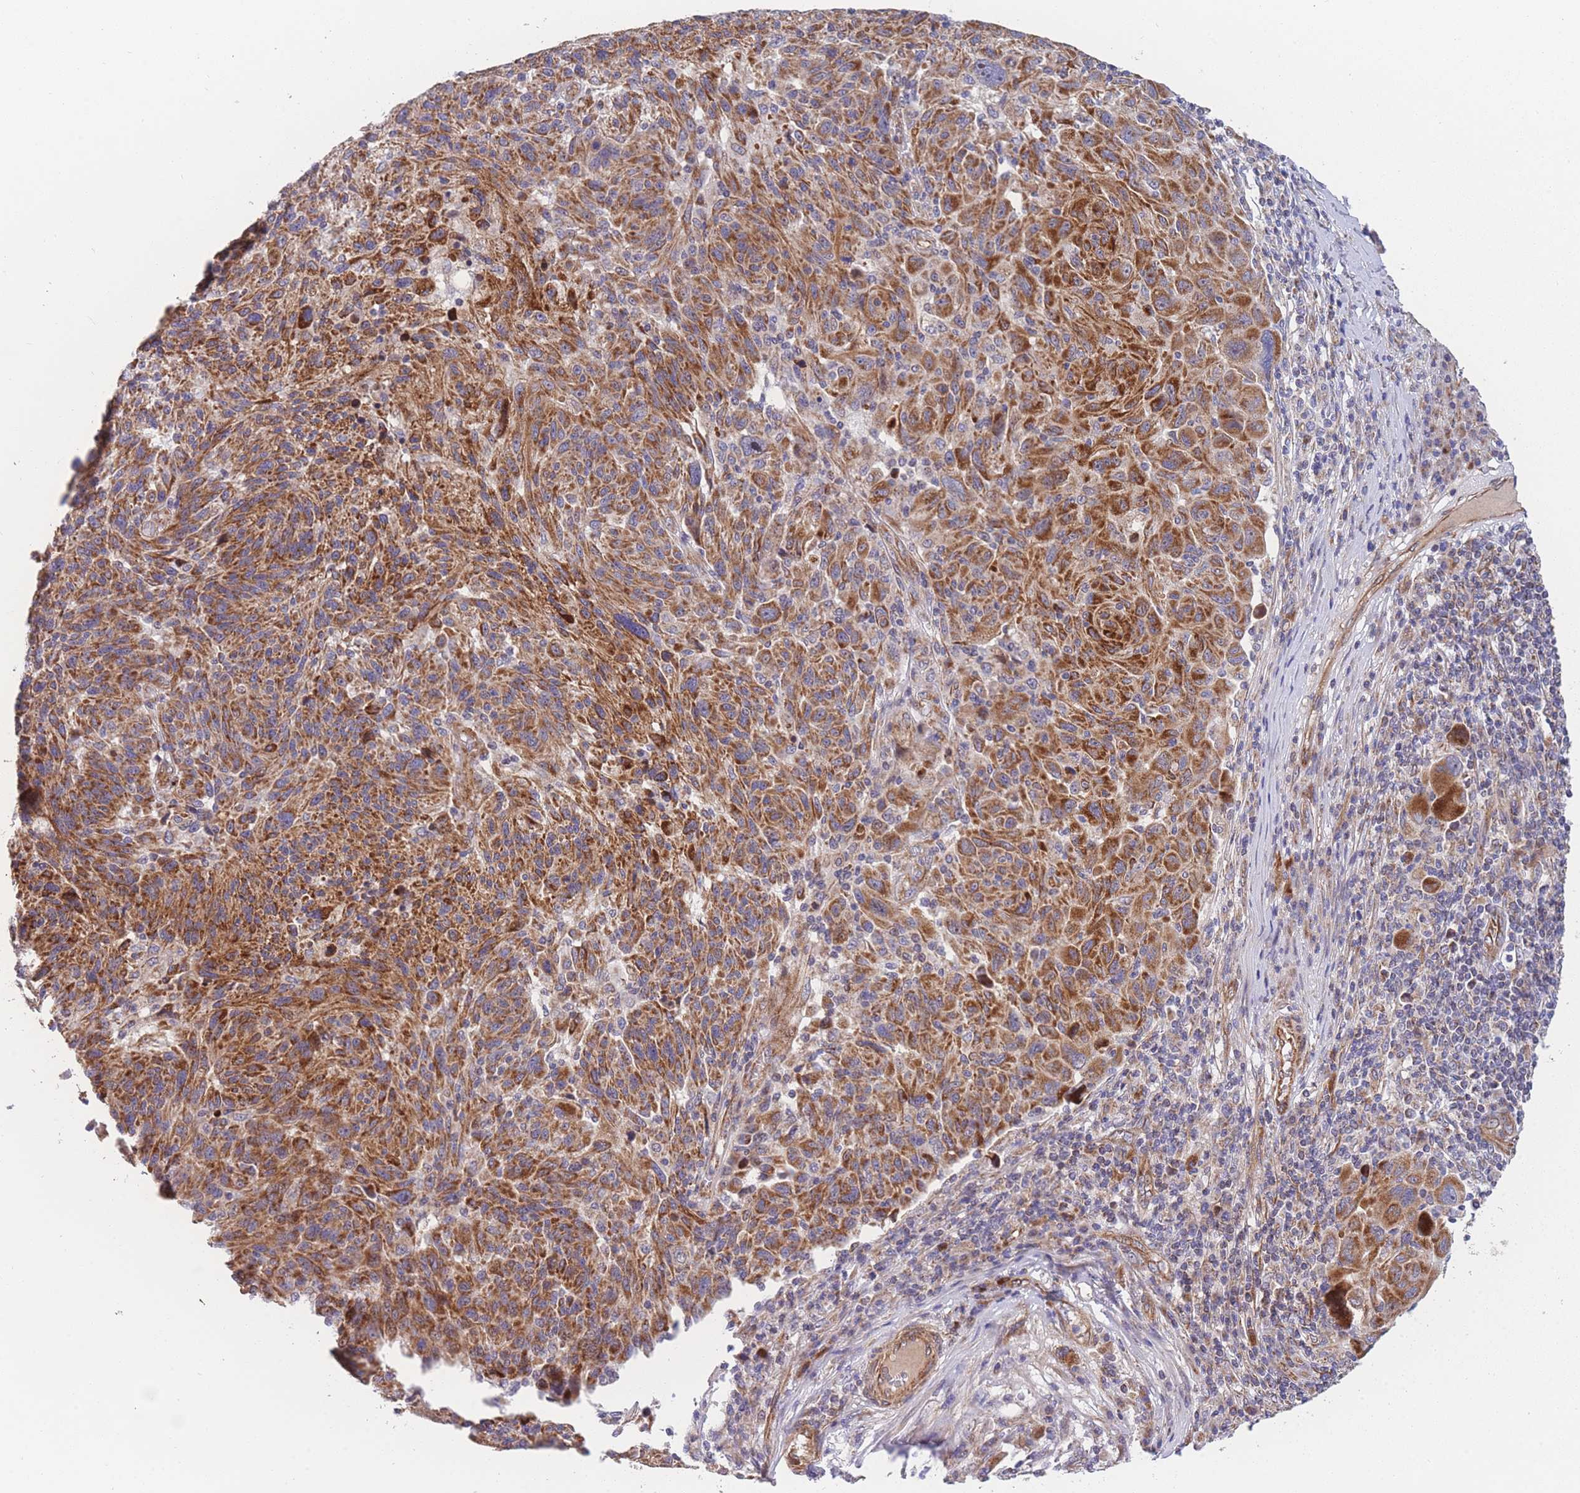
{"staining": {"intensity": "strong", "quantity": ">75%", "location": "cytoplasmic/membranous"}, "tissue": "melanoma", "cell_type": "Tumor cells", "image_type": "cancer", "snomed": [{"axis": "morphology", "description": "Malignant melanoma, NOS"}, {"axis": "topography", "description": "Skin"}], "caption": "This photomicrograph shows IHC staining of human malignant melanoma, with high strong cytoplasmic/membranous staining in approximately >75% of tumor cells.", "gene": "MTRES1", "patient": {"sex": "male", "age": 53}}